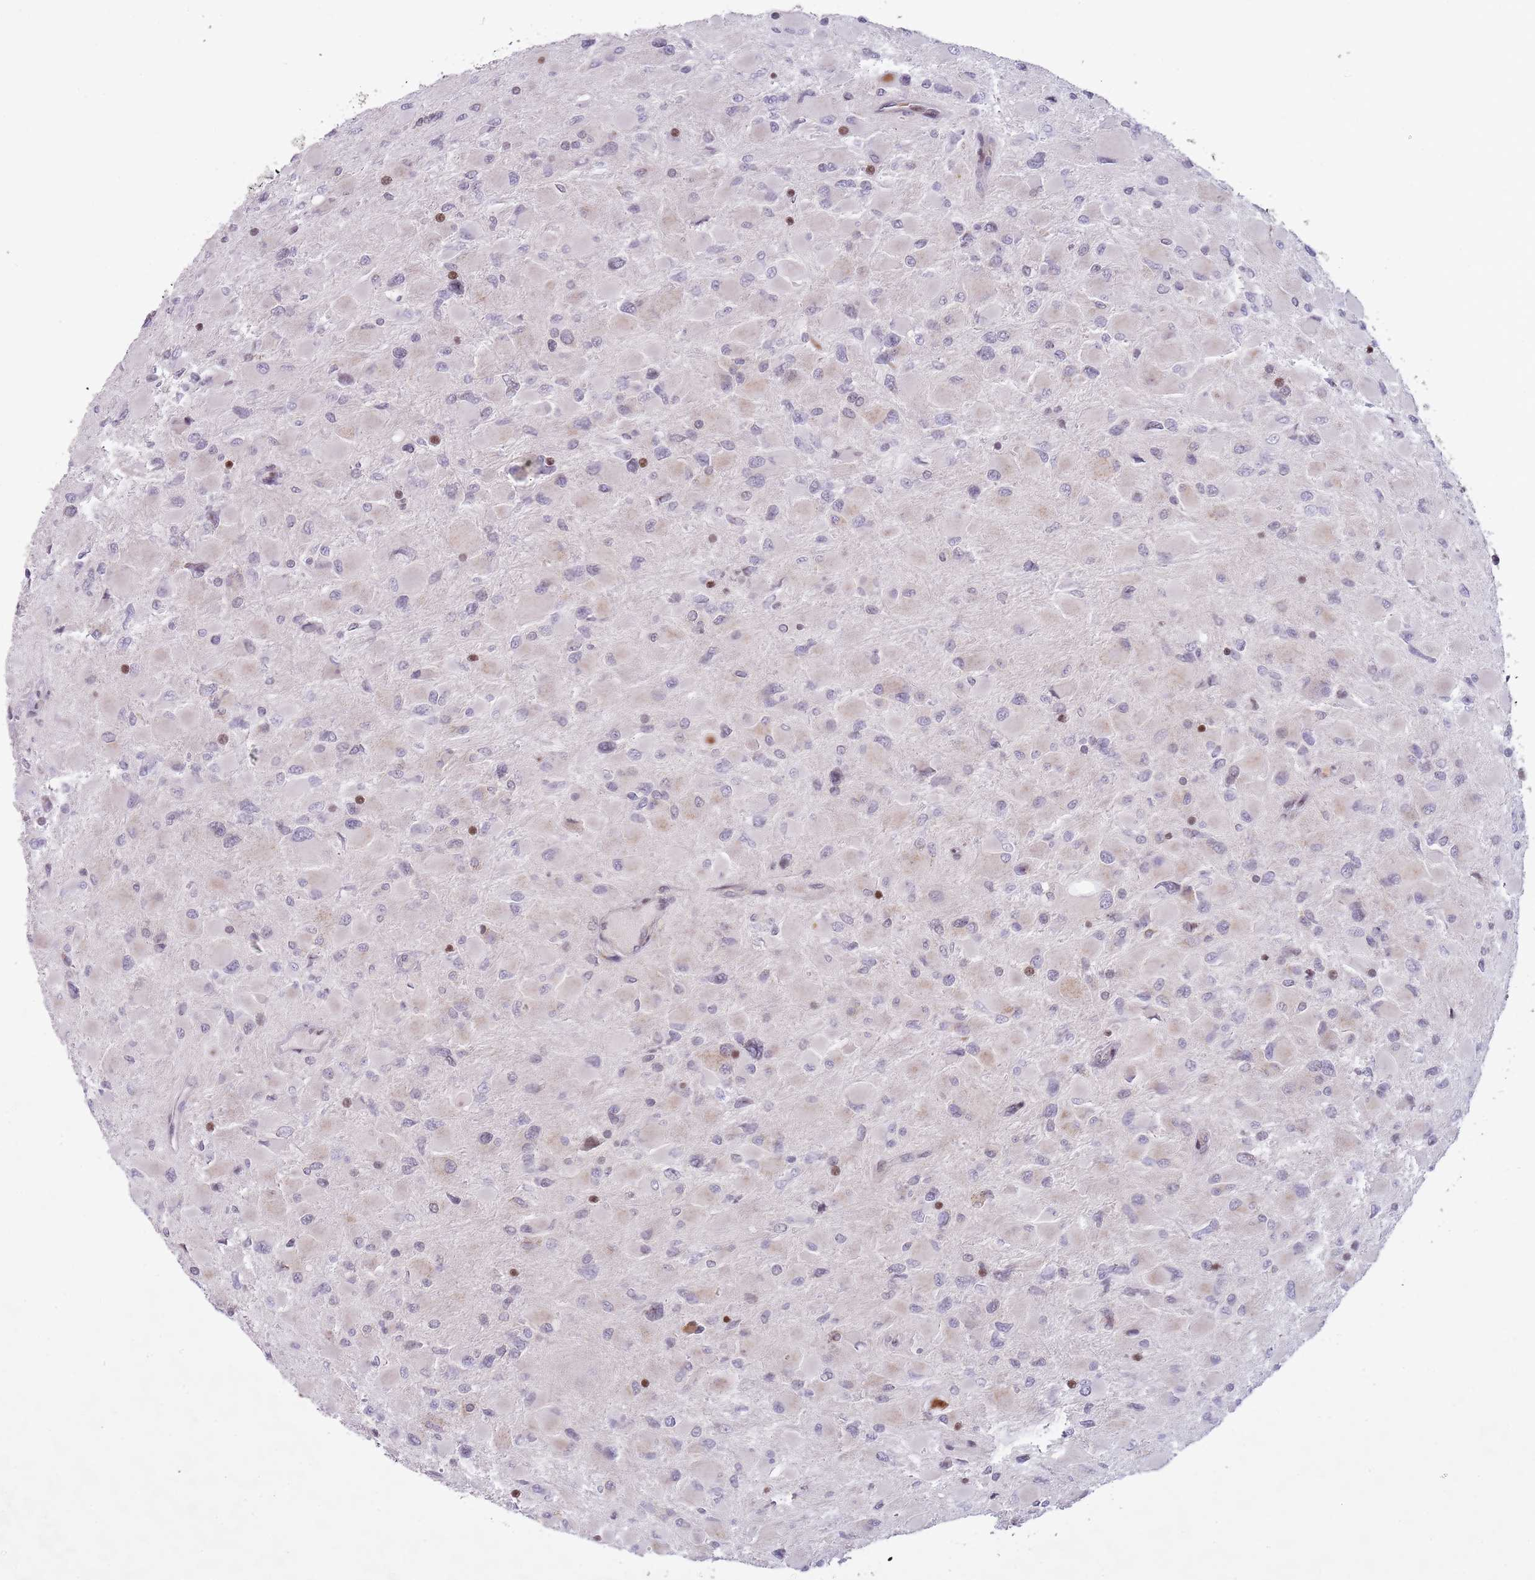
{"staining": {"intensity": "negative", "quantity": "none", "location": "none"}, "tissue": "glioma", "cell_type": "Tumor cells", "image_type": "cancer", "snomed": [{"axis": "morphology", "description": "Glioma, malignant, High grade"}, {"axis": "topography", "description": "Cerebral cortex"}], "caption": "High power microscopy photomicrograph of an immunohistochemistry photomicrograph of malignant glioma (high-grade), revealing no significant staining in tumor cells.", "gene": "SLC35F5", "patient": {"sex": "female", "age": 36}}